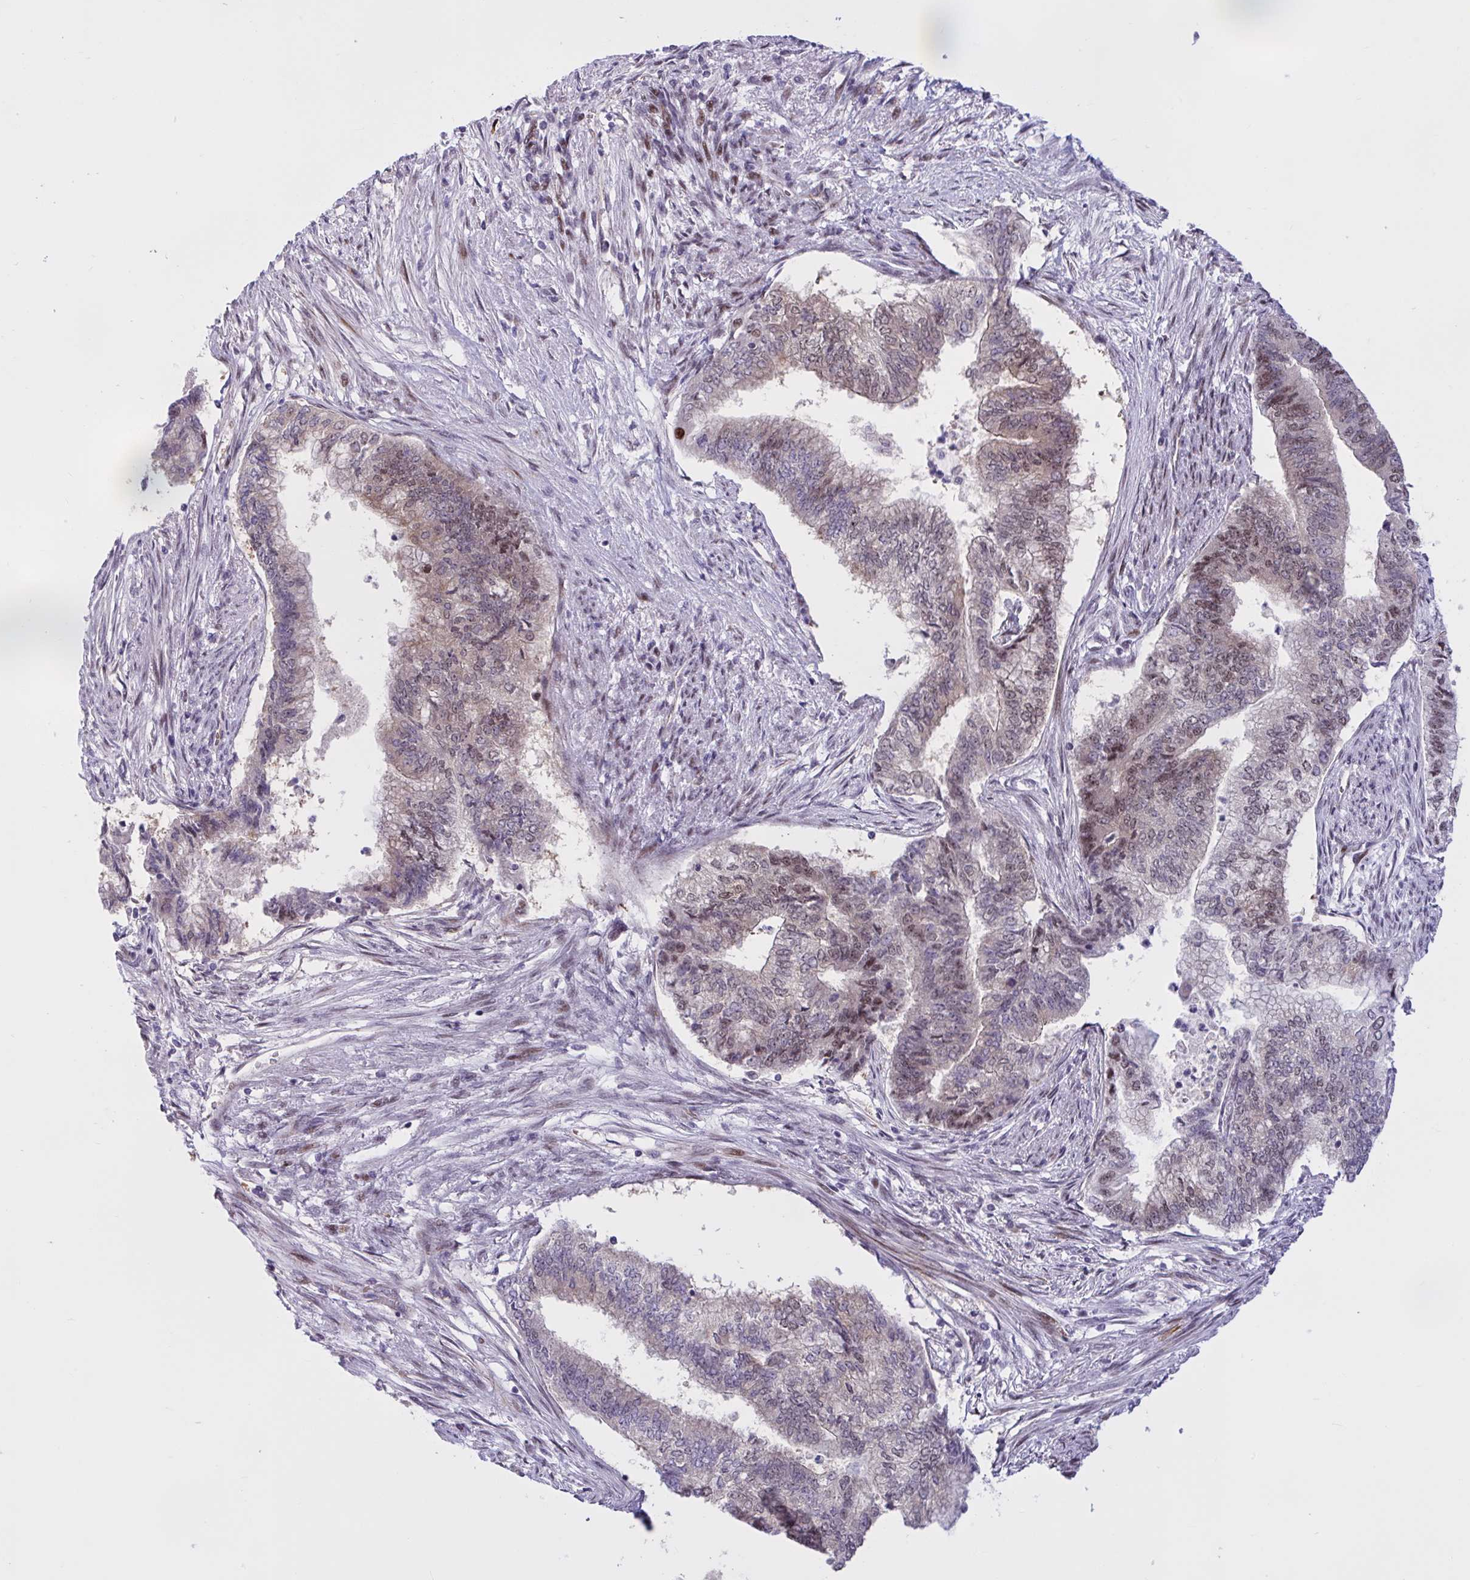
{"staining": {"intensity": "moderate", "quantity": "25%-75%", "location": "cytoplasmic/membranous,nuclear"}, "tissue": "endometrial cancer", "cell_type": "Tumor cells", "image_type": "cancer", "snomed": [{"axis": "morphology", "description": "Adenocarcinoma, NOS"}, {"axis": "topography", "description": "Endometrium"}], "caption": "Protein staining by immunohistochemistry (IHC) displays moderate cytoplasmic/membranous and nuclear staining in approximately 25%-75% of tumor cells in endometrial cancer (adenocarcinoma). (DAB (3,3'-diaminobenzidine) IHC, brown staining for protein, blue staining for nuclei).", "gene": "RBL1", "patient": {"sex": "female", "age": 65}}